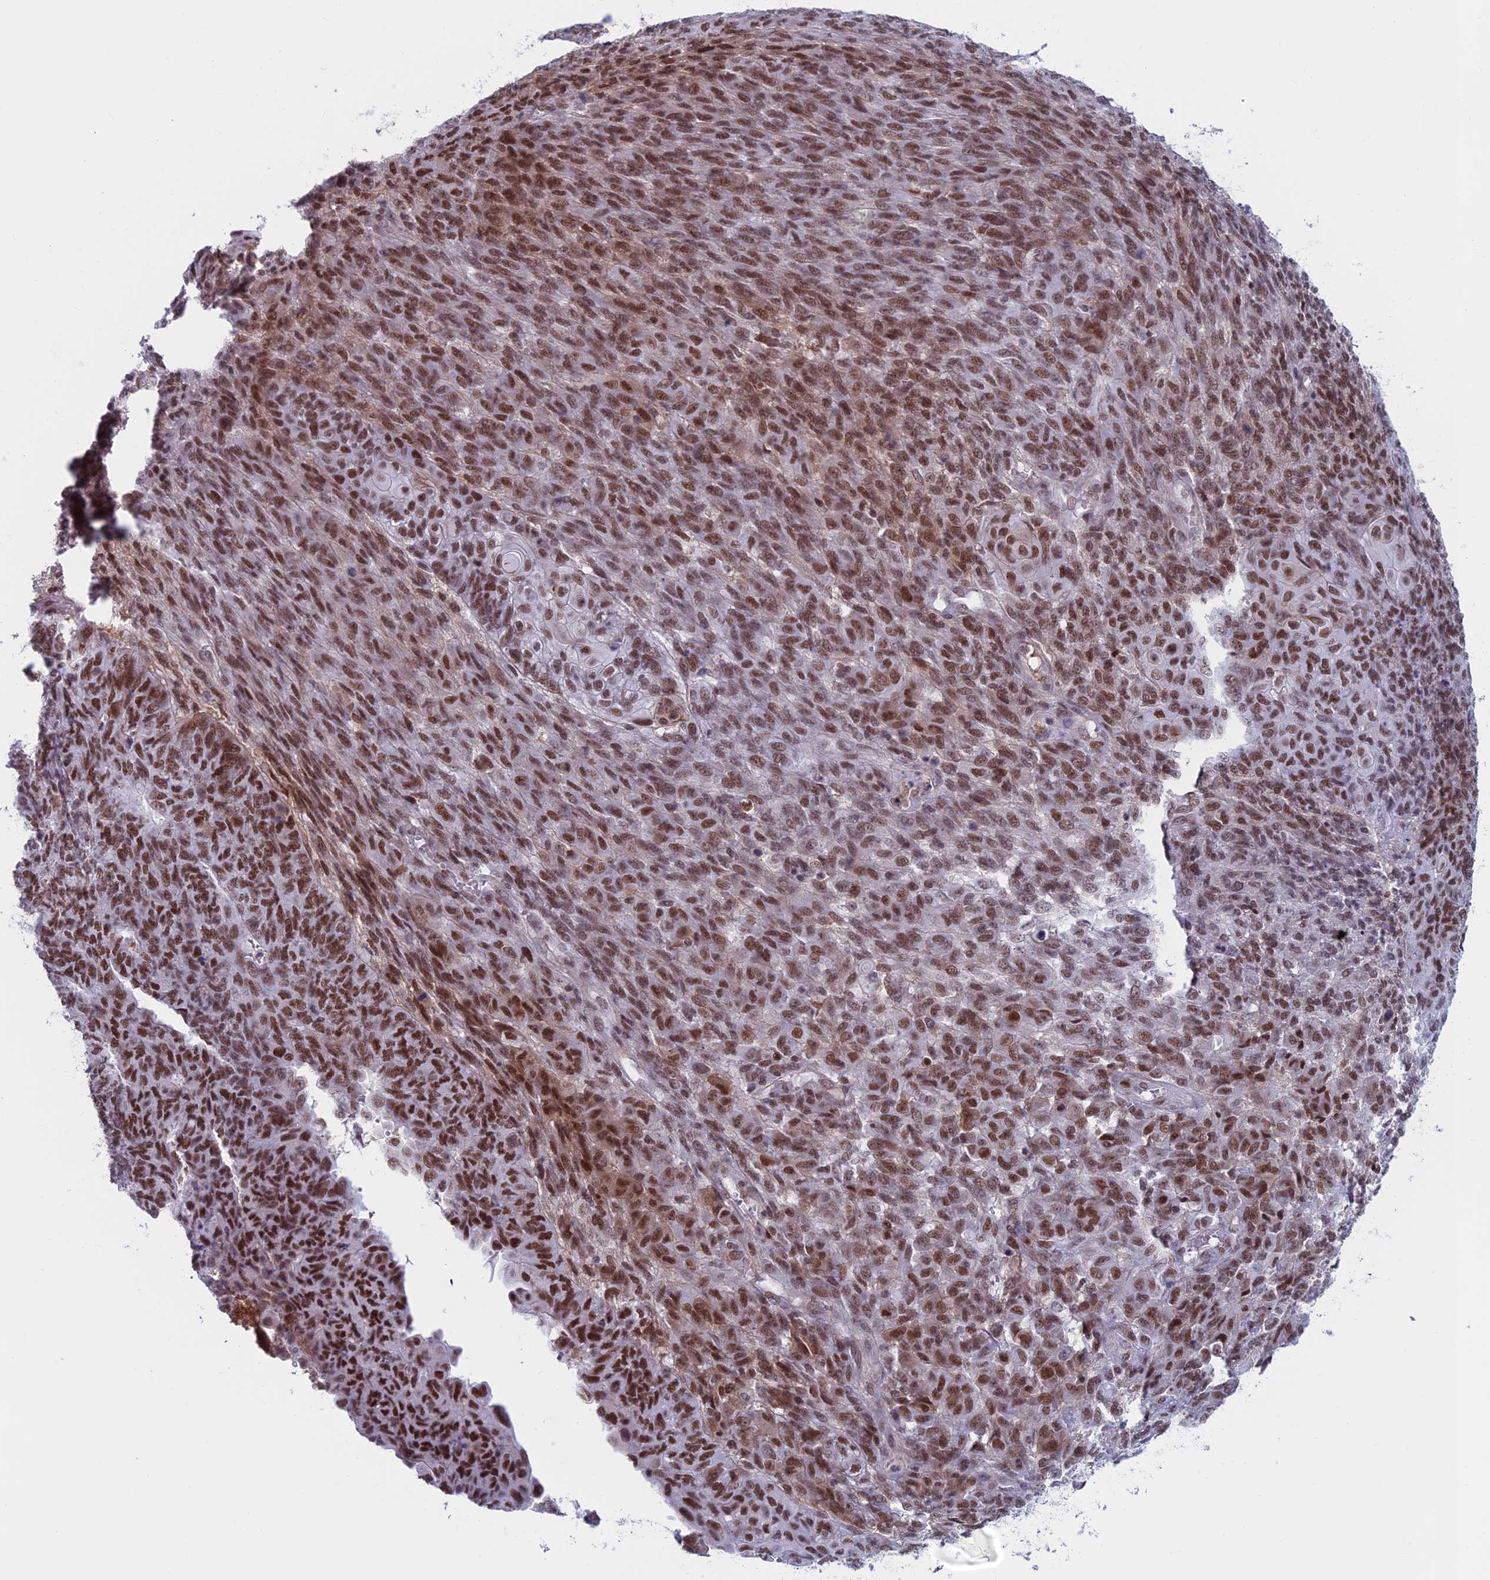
{"staining": {"intensity": "strong", "quantity": ">75%", "location": "nuclear"}, "tissue": "endometrial cancer", "cell_type": "Tumor cells", "image_type": "cancer", "snomed": [{"axis": "morphology", "description": "Adenocarcinoma, NOS"}, {"axis": "topography", "description": "Endometrium"}], "caption": "High-magnification brightfield microscopy of endometrial cancer (adenocarcinoma) stained with DAB (brown) and counterstained with hematoxylin (blue). tumor cells exhibit strong nuclear expression is present in approximately>75% of cells.", "gene": "ASH2L", "patient": {"sex": "female", "age": 32}}